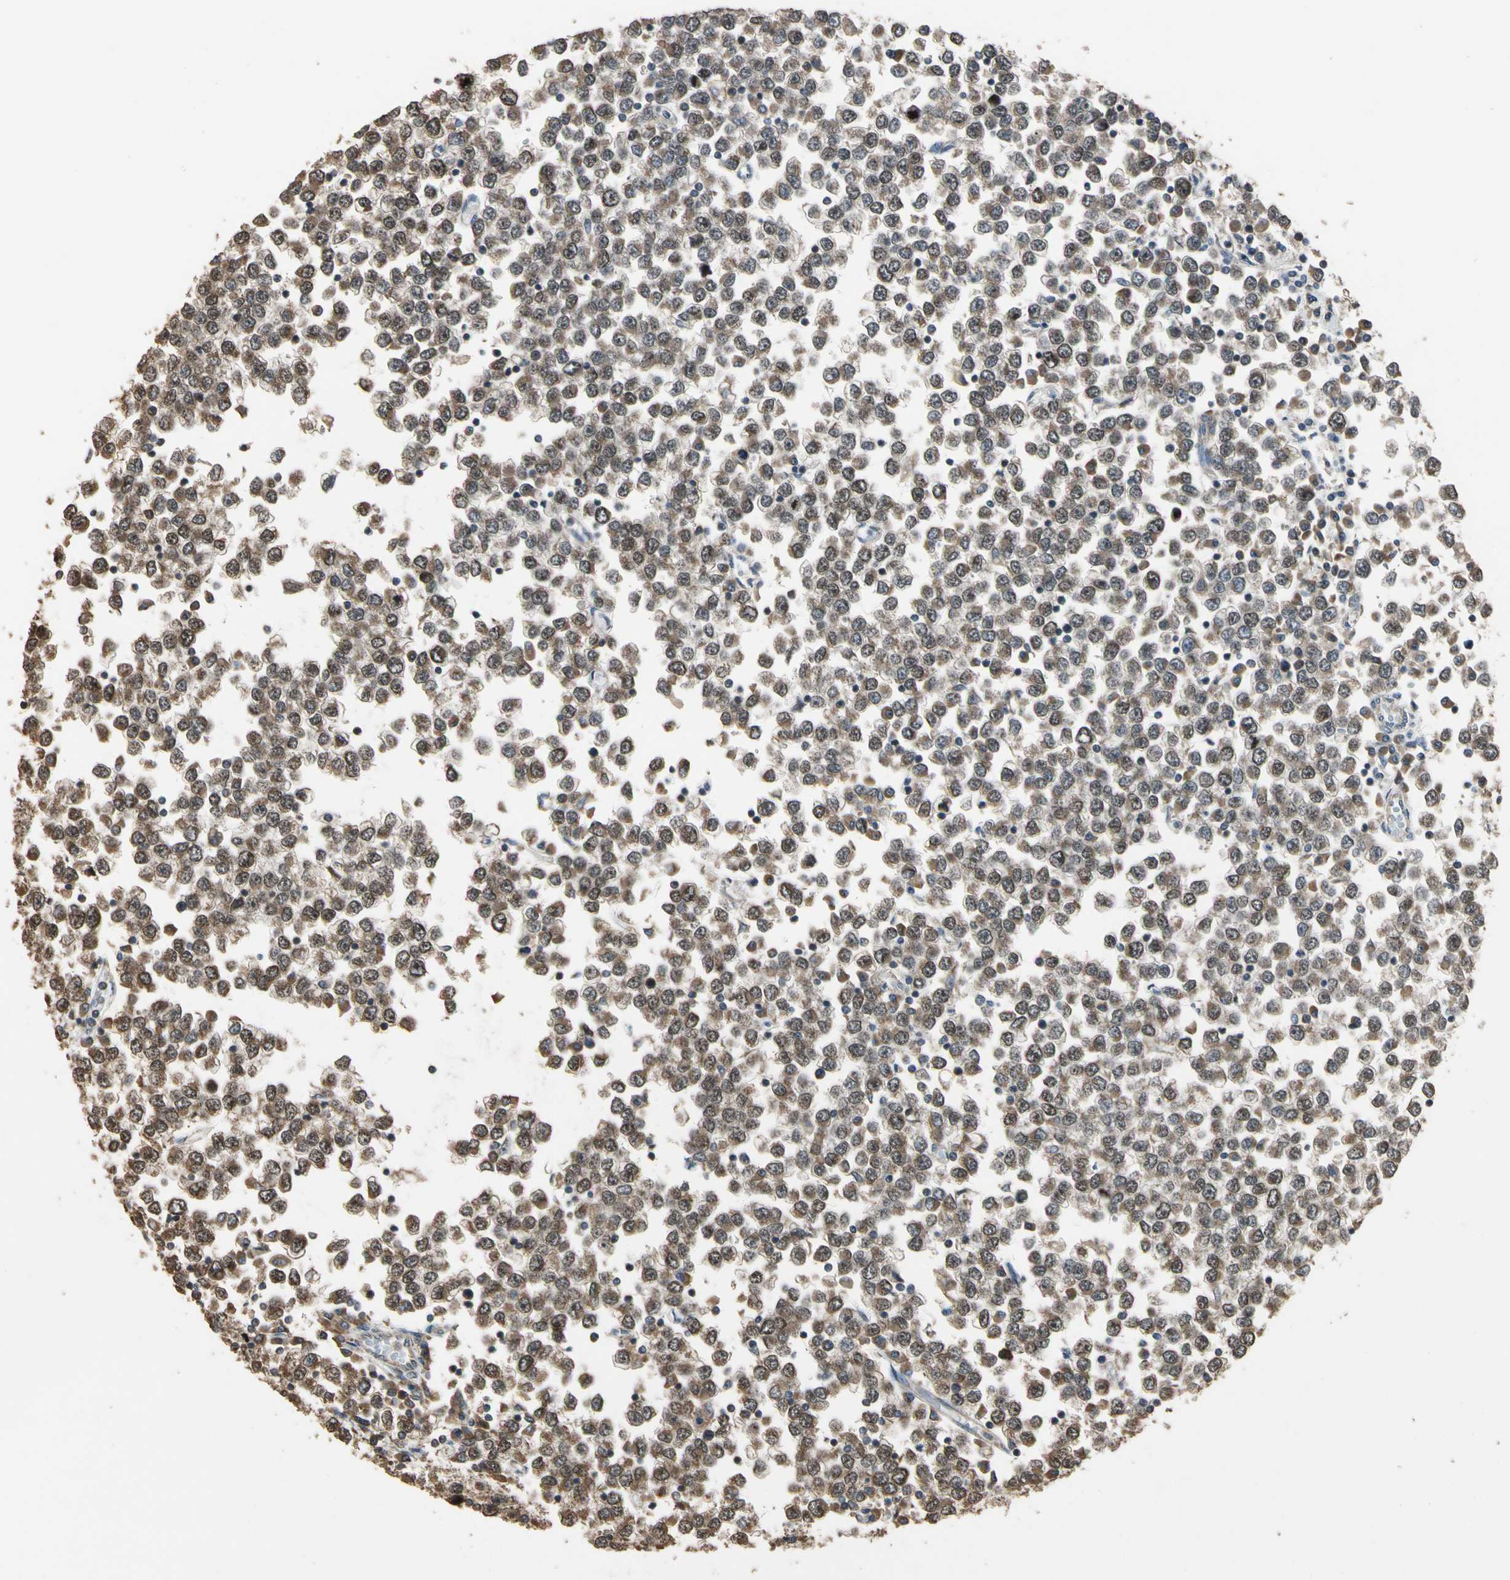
{"staining": {"intensity": "moderate", "quantity": "25%-75%", "location": "cytoplasmic/membranous,nuclear"}, "tissue": "testis cancer", "cell_type": "Tumor cells", "image_type": "cancer", "snomed": [{"axis": "morphology", "description": "Seminoma, NOS"}, {"axis": "topography", "description": "Testis"}], "caption": "The photomicrograph reveals staining of seminoma (testis), revealing moderate cytoplasmic/membranous and nuclear protein expression (brown color) within tumor cells.", "gene": "STX18", "patient": {"sex": "male", "age": 65}}